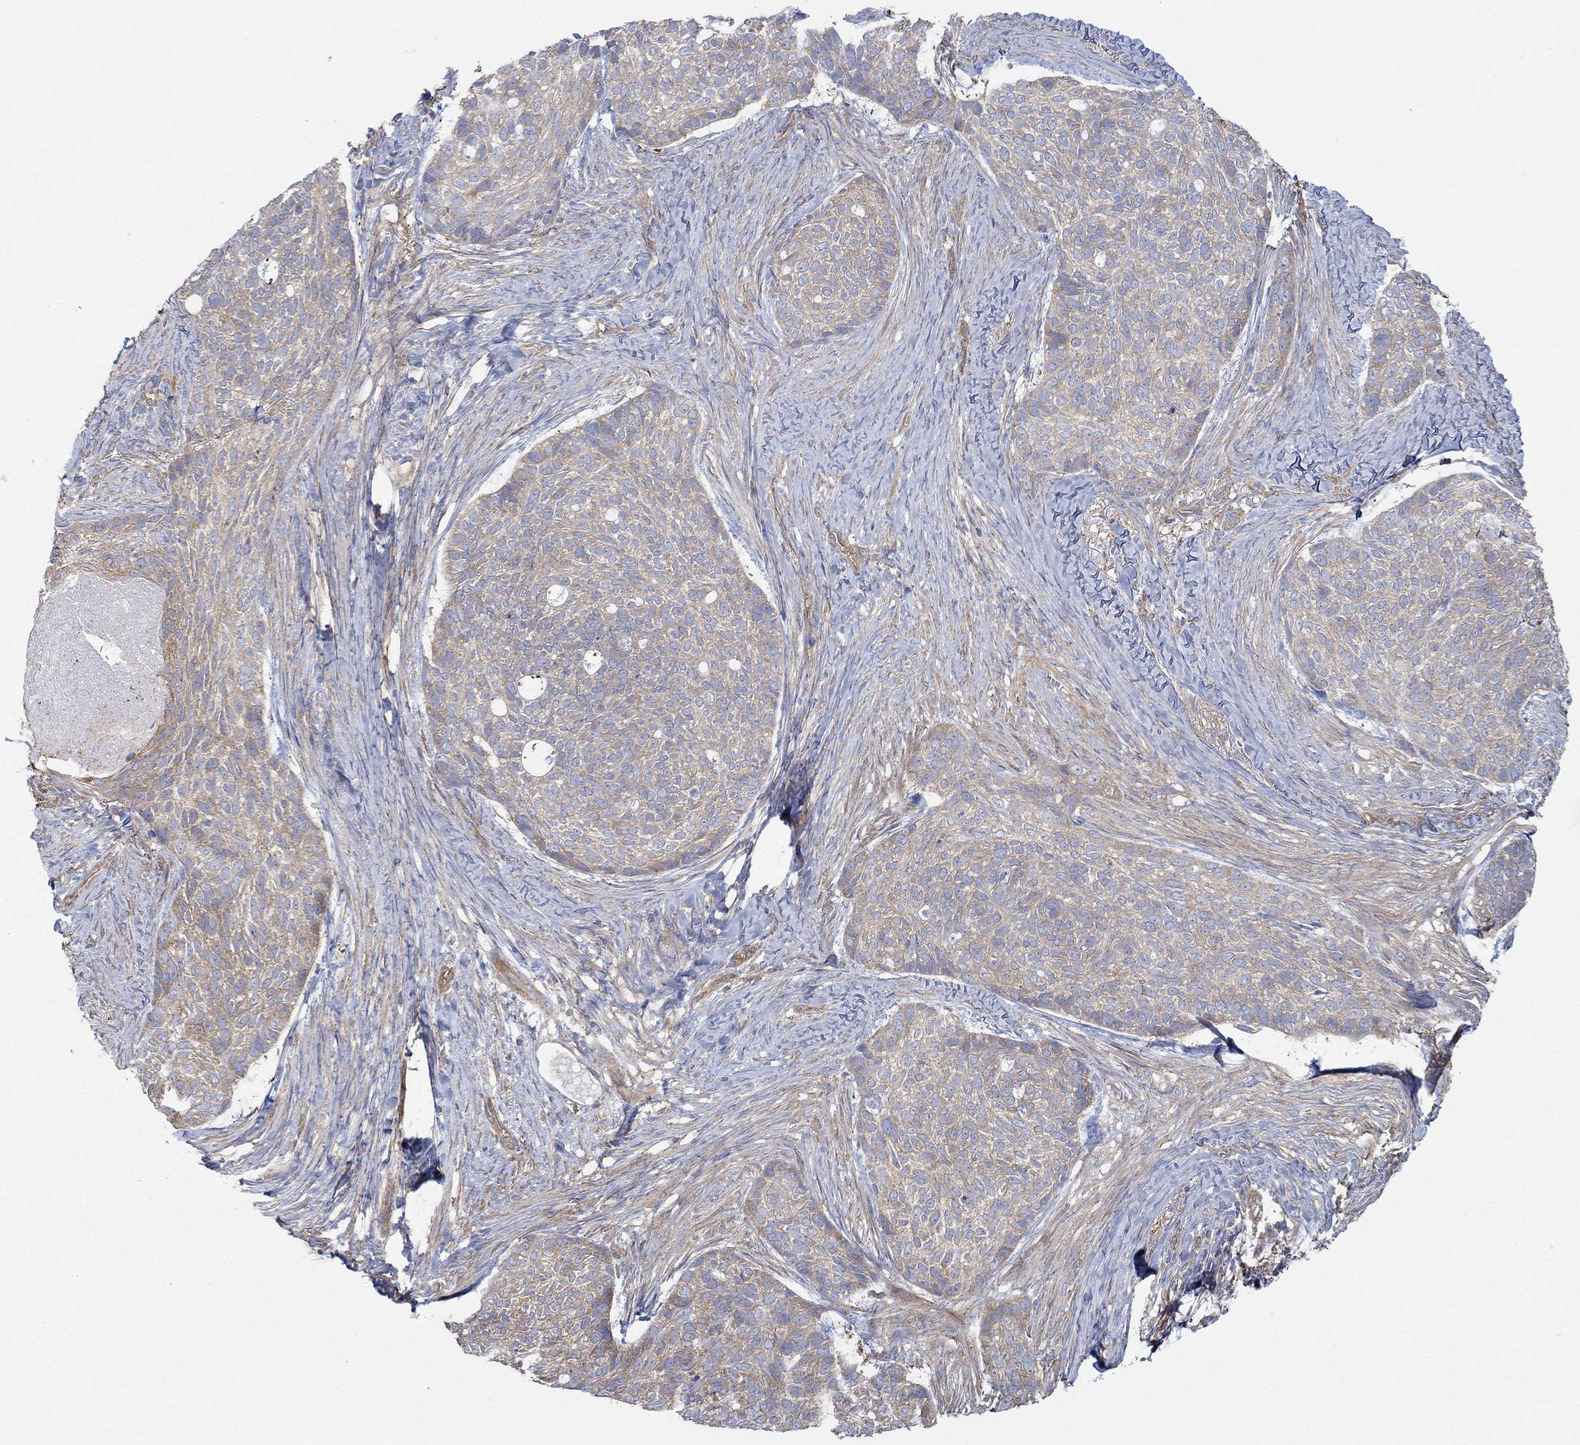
{"staining": {"intensity": "moderate", "quantity": "25%-75%", "location": "cytoplasmic/membranous"}, "tissue": "skin cancer", "cell_type": "Tumor cells", "image_type": "cancer", "snomed": [{"axis": "morphology", "description": "Basal cell carcinoma"}, {"axis": "topography", "description": "Skin"}], "caption": "Protein expression analysis of skin basal cell carcinoma displays moderate cytoplasmic/membranous staining in about 25%-75% of tumor cells. The staining is performed using DAB (3,3'-diaminobenzidine) brown chromogen to label protein expression. The nuclei are counter-stained blue using hematoxylin.", "gene": "SPAG9", "patient": {"sex": "female", "age": 69}}